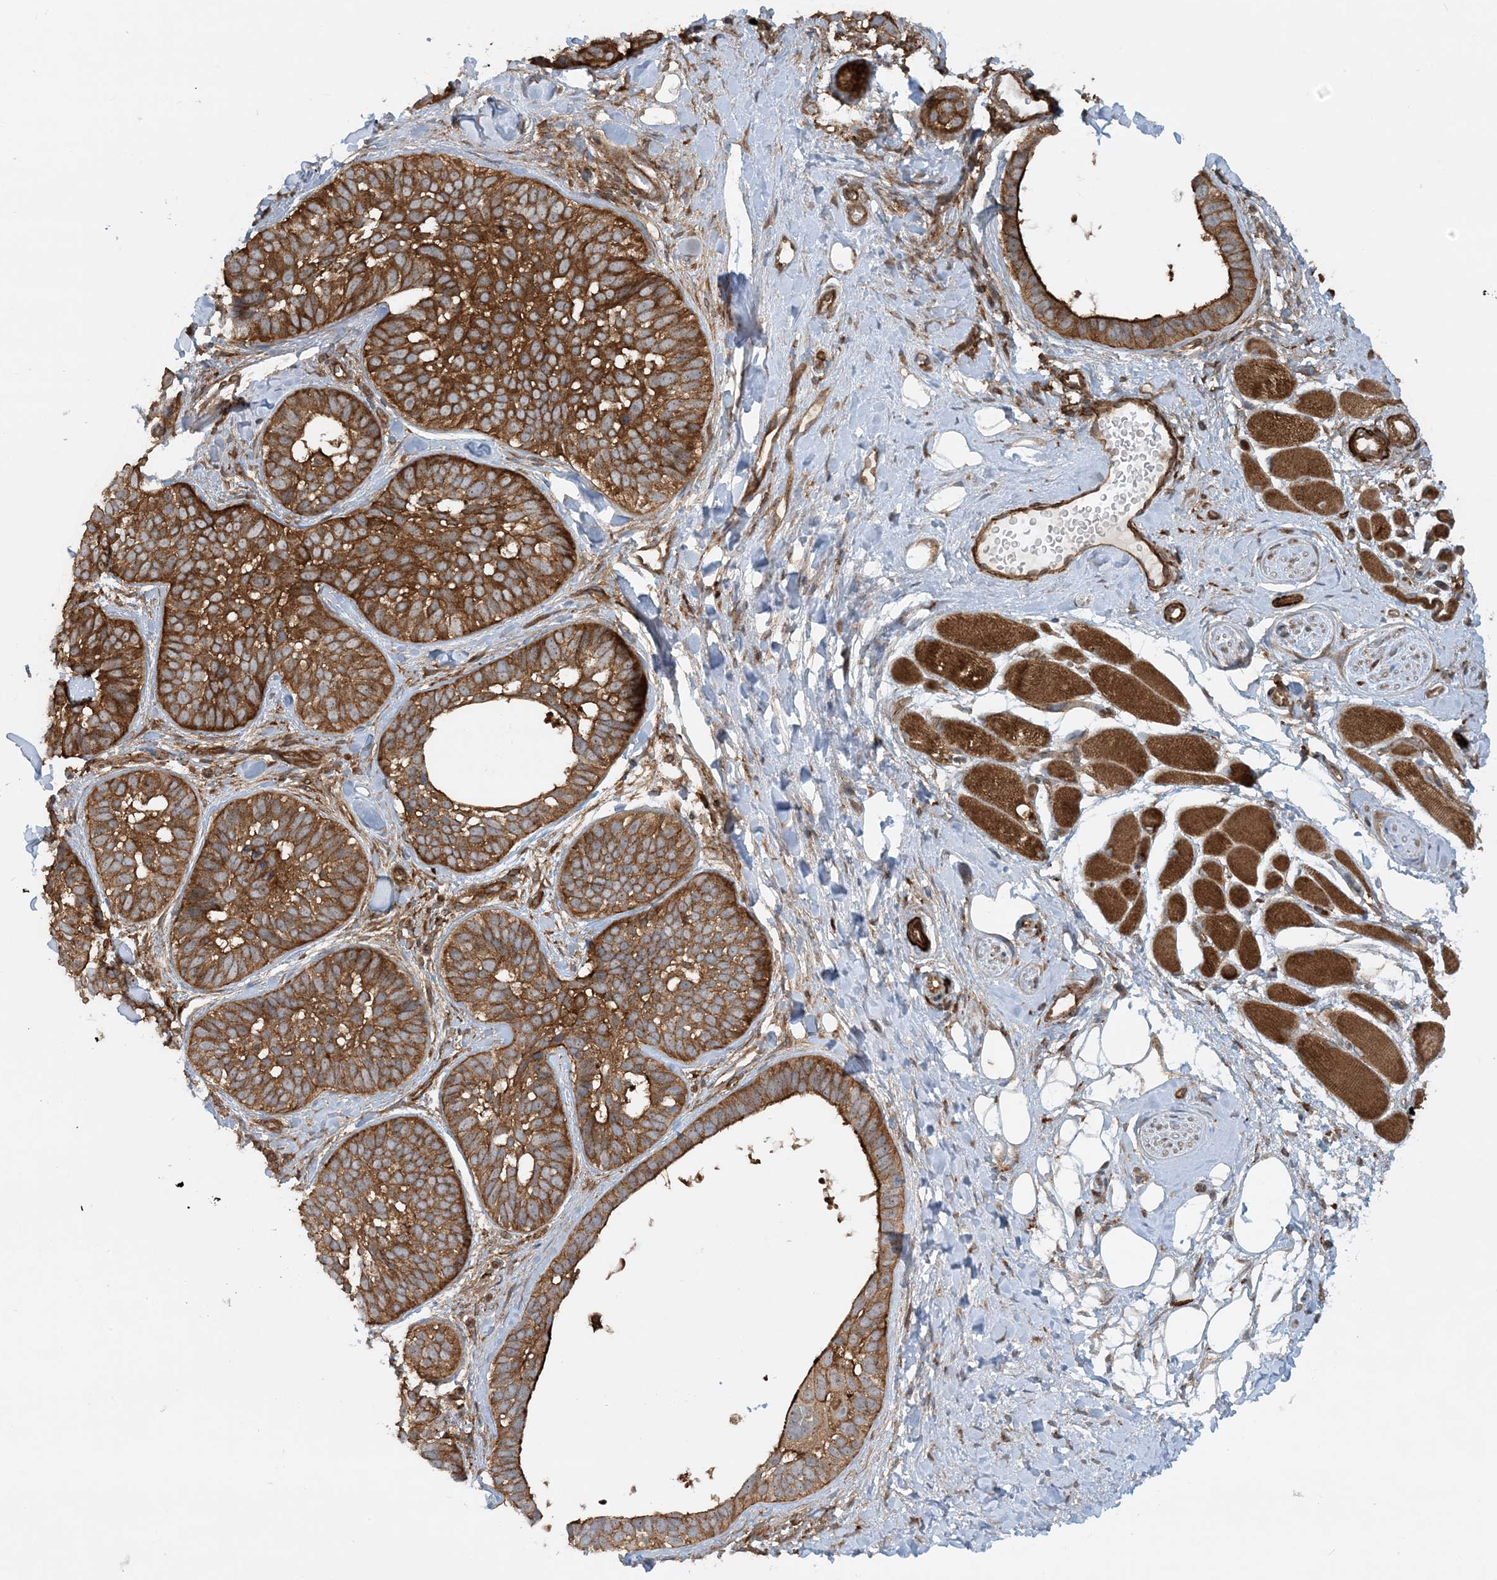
{"staining": {"intensity": "strong", "quantity": ">75%", "location": "cytoplasmic/membranous"}, "tissue": "skin cancer", "cell_type": "Tumor cells", "image_type": "cancer", "snomed": [{"axis": "morphology", "description": "Basal cell carcinoma"}, {"axis": "topography", "description": "Skin"}], "caption": "Immunohistochemical staining of human skin basal cell carcinoma exhibits high levels of strong cytoplasmic/membranous protein positivity in about >75% of tumor cells.", "gene": "STAM2", "patient": {"sex": "male", "age": 62}}